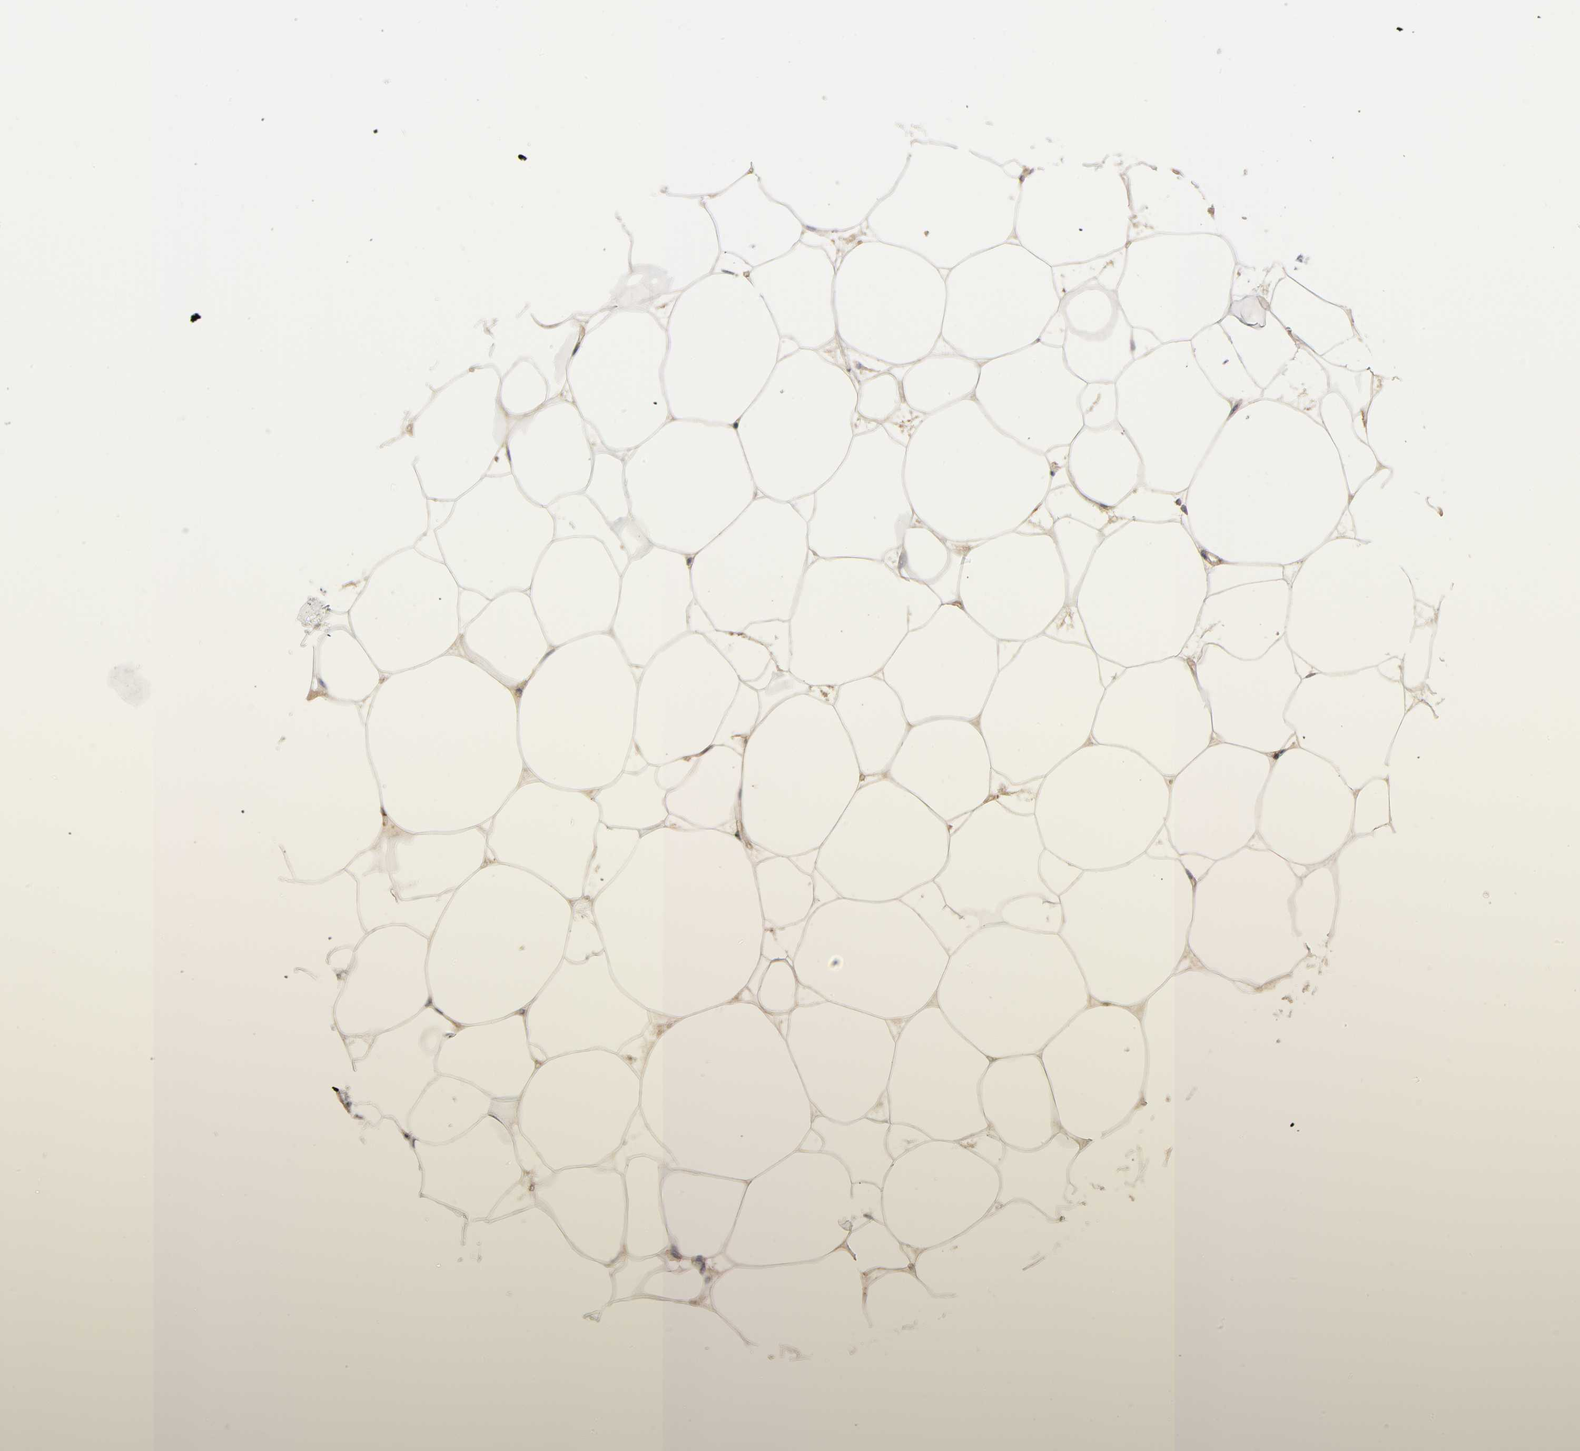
{"staining": {"intensity": "weak", "quantity": "<25%", "location": "cytoplasmic/membranous"}, "tissue": "adipose tissue", "cell_type": "Adipocytes", "image_type": "normal", "snomed": [{"axis": "morphology", "description": "Normal tissue, NOS"}, {"axis": "morphology", "description": "Duct carcinoma"}, {"axis": "topography", "description": "Breast"}, {"axis": "topography", "description": "Adipose tissue"}], "caption": "This is an immunohistochemistry histopathology image of benign adipose tissue. There is no positivity in adipocytes.", "gene": "LAMB1", "patient": {"sex": "female", "age": 37}}